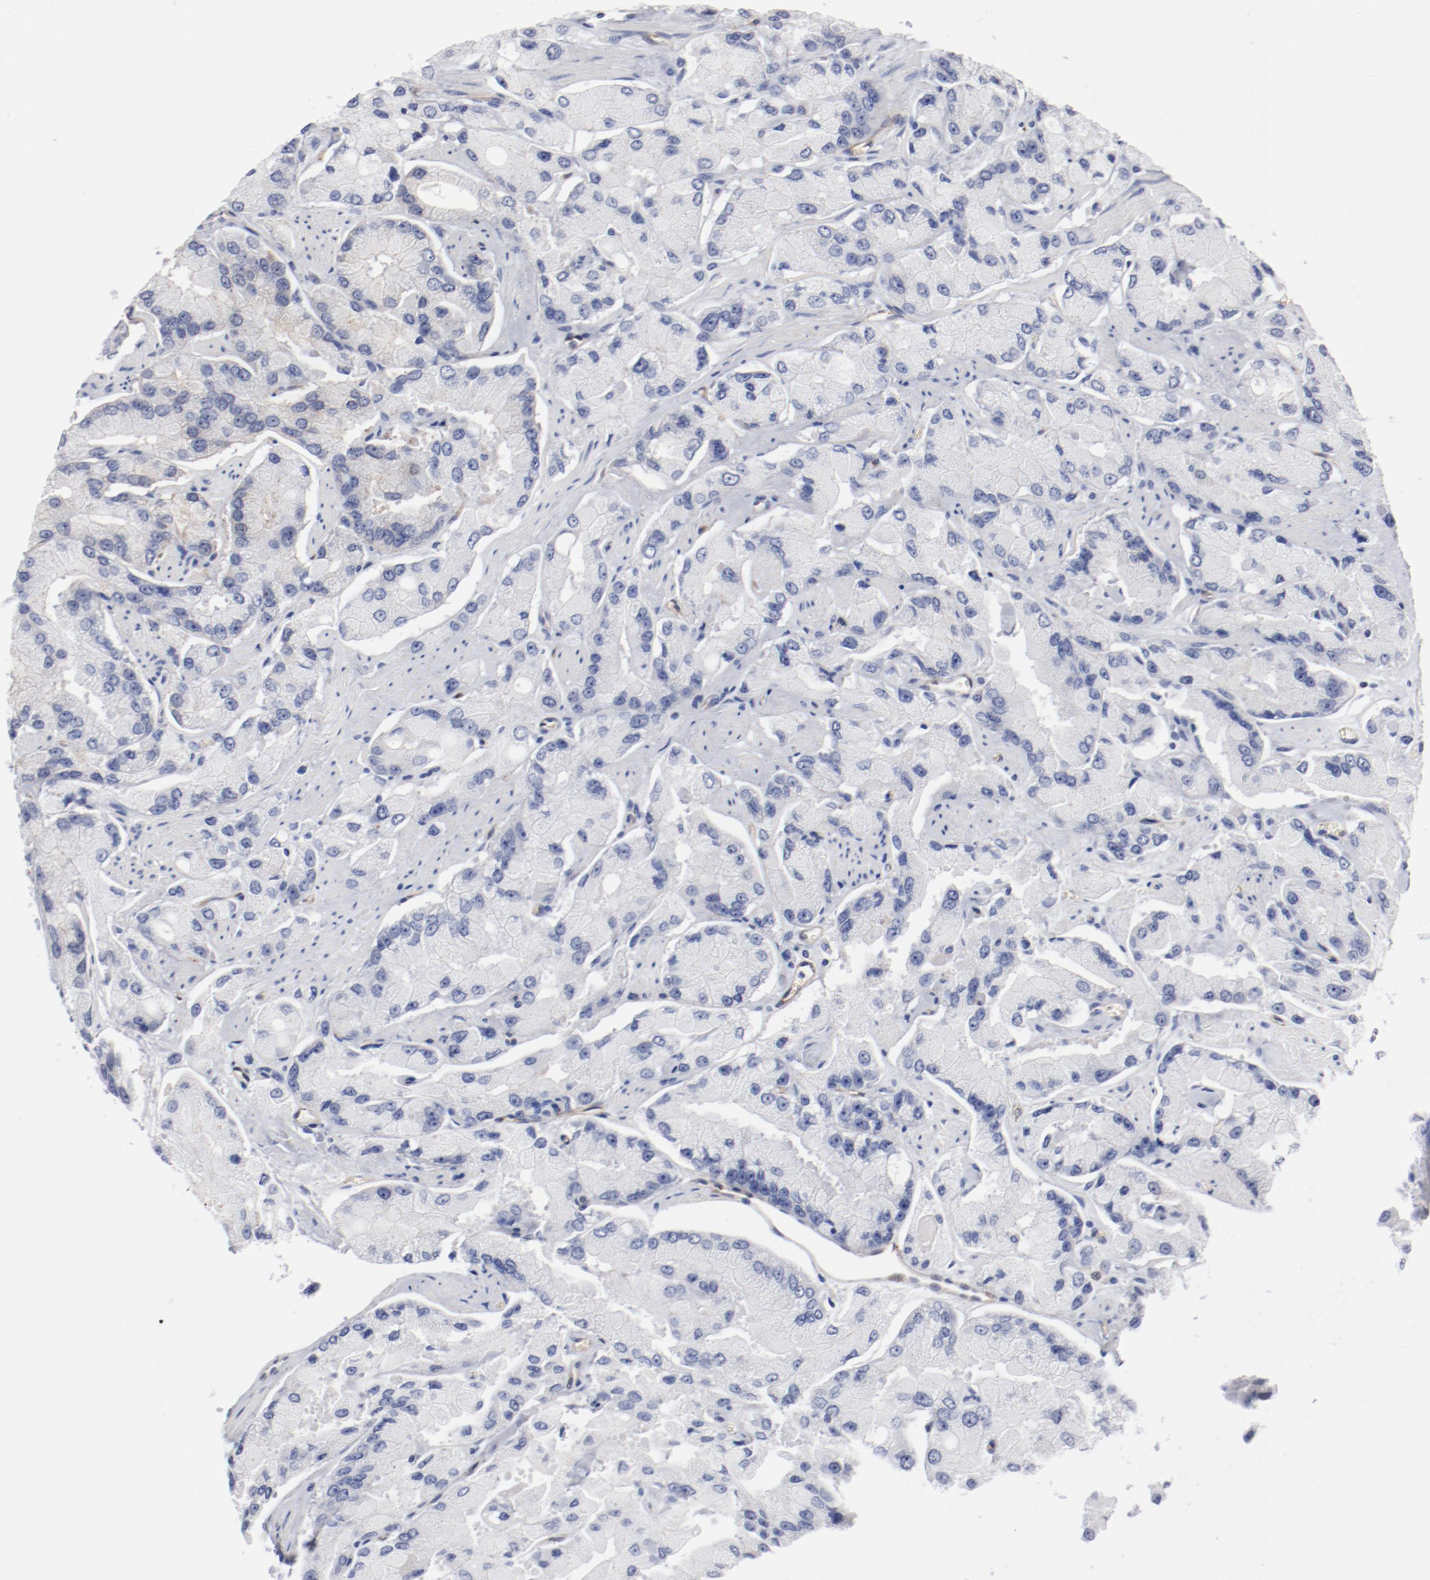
{"staining": {"intensity": "negative", "quantity": "none", "location": "none"}, "tissue": "prostate cancer", "cell_type": "Tumor cells", "image_type": "cancer", "snomed": [{"axis": "morphology", "description": "Adenocarcinoma, High grade"}, {"axis": "topography", "description": "Prostate"}], "caption": "The photomicrograph reveals no staining of tumor cells in adenocarcinoma (high-grade) (prostate).", "gene": "SHANK3", "patient": {"sex": "male", "age": 58}}